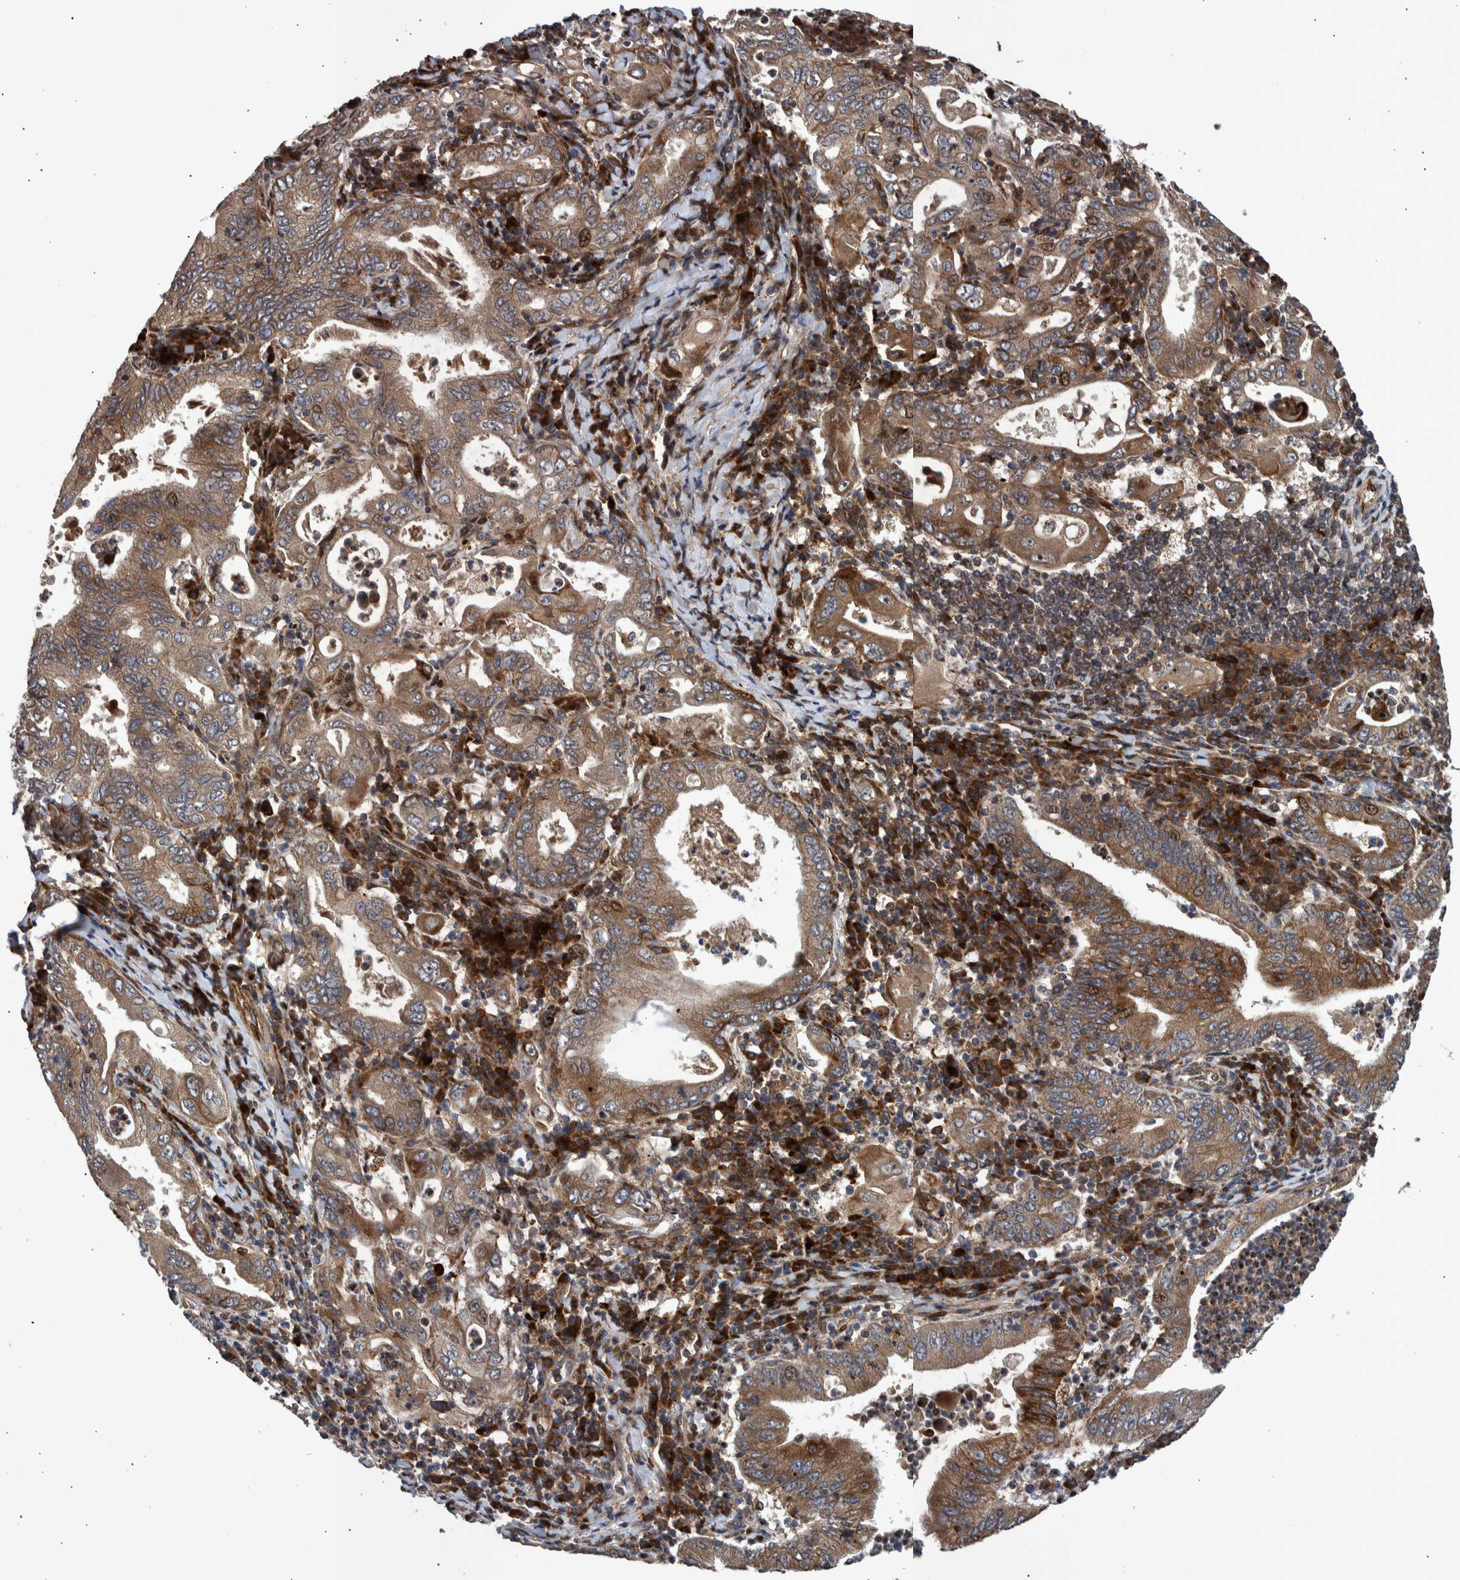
{"staining": {"intensity": "moderate", "quantity": ">75%", "location": "cytoplasmic/membranous,nuclear"}, "tissue": "stomach cancer", "cell_type": "Tumor cells", "image_type": "cancer", "snomed": [{"axis": "morphology", "description": "Normal tissue, NOS"}, {"axis": "morphology", "description": "Adenocarcinoma, NOS"}, {"axis": "topography", "description": "Esophagus"}, {"axis": "topography", "description": "Stomach, upper"}, {"axis": "topography", "description": "Peripheral nerve tissue"}], "caption": "Protein expression analysis of stomach cancer exhibits moderate cytoplasmic/membranous and nuclear expression in approximately >75% of tumor cells.", "gene": "SHISA6", "patient": {"sex": "male", "age": 62}}